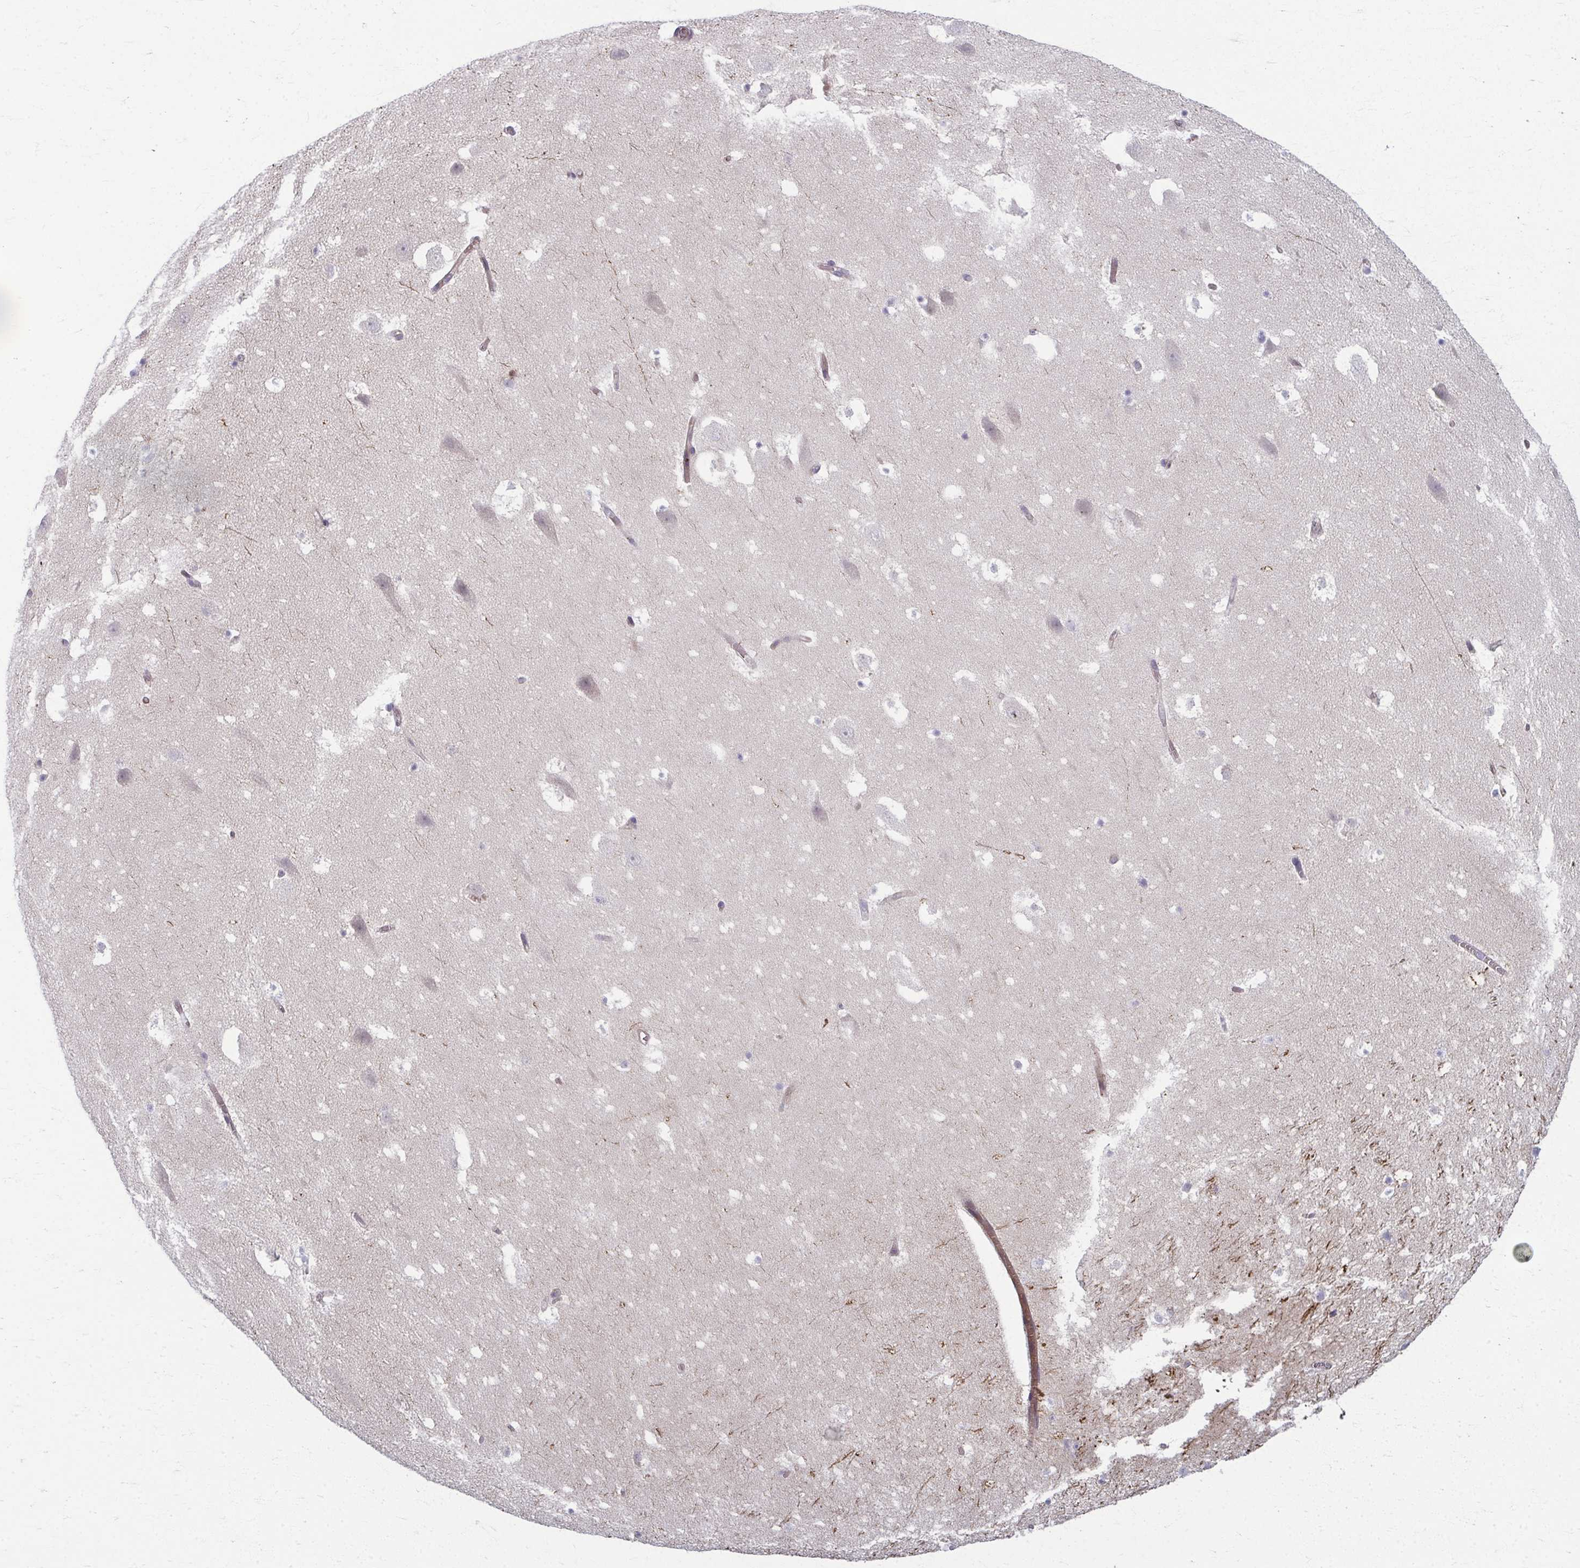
{"staining": {"intensity": "negative", "quantity": "none", "location": "none"}, "tissue": "hippocampus", "cell_type": "Glial cells", "image_type": "normal", "snomed": [{"axis": "morphology", "description": "Normal tissue, NOS"}, {"axis": "topography", "description": "Hippocampus"}], "caption": "Immunohistochemistry of benign human hippocampus exhibits no staining in glial cells. (DAB immunohistochemistry (IHC) with hematoxylin counter stain).", "gene": "EID2B", "patient": {"sex": "female", "age": 42}}